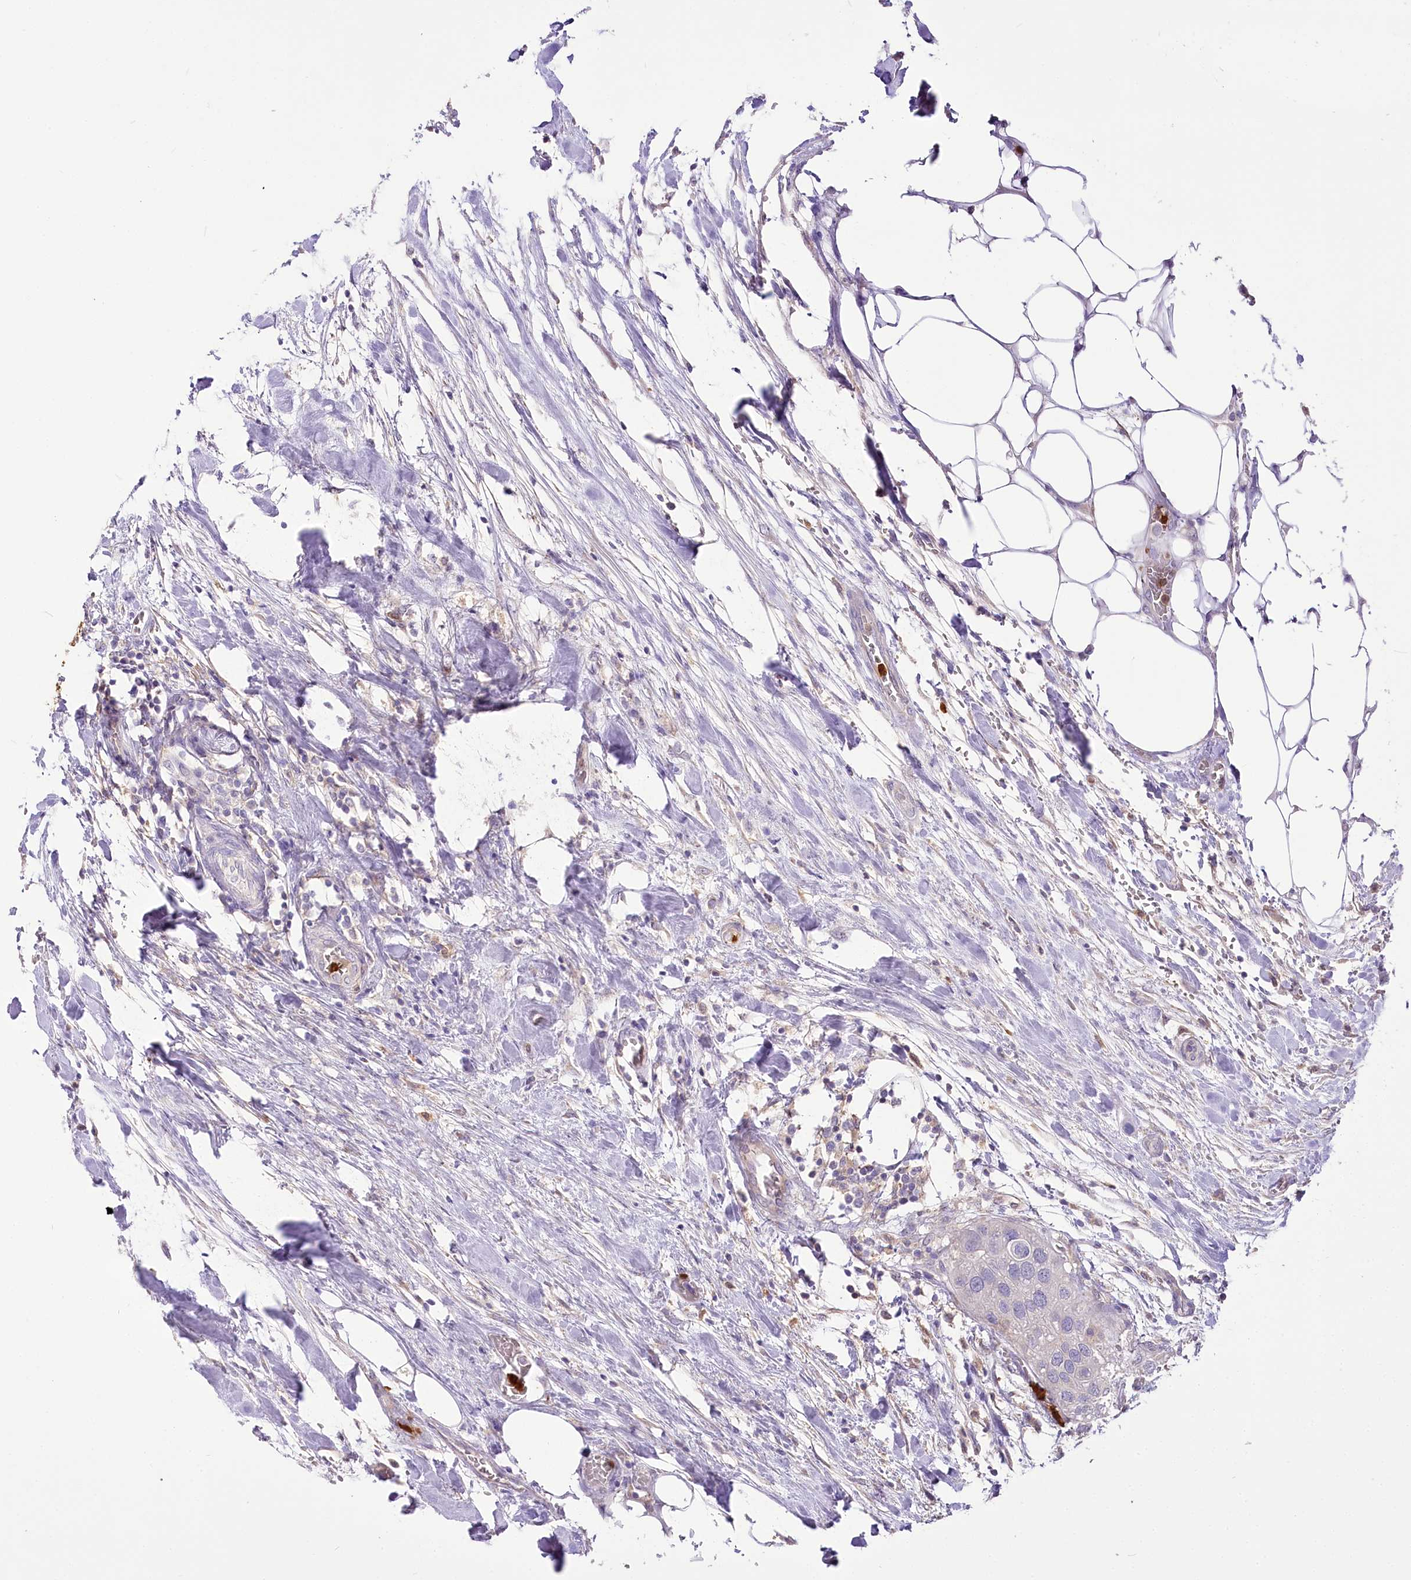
{"staining": {"intensity": "negative", "quantity": "none", "location": "none"}, "tissue": "urothelial cancer", "cell_type": "Tumor cells", "image_type": "cancer", "snomed": [{"axis": "morphology", "description": "Urothelial carcinoma, High grade"}, {"axis": "topography", "description": "Urinary bladder"}], "caption": "DAB immunohistochemical staining of urothelial cancer shows no significant expression in tumor cells.", "gene": "DPYD", "patient": {"sex": "male", "age": 64}}